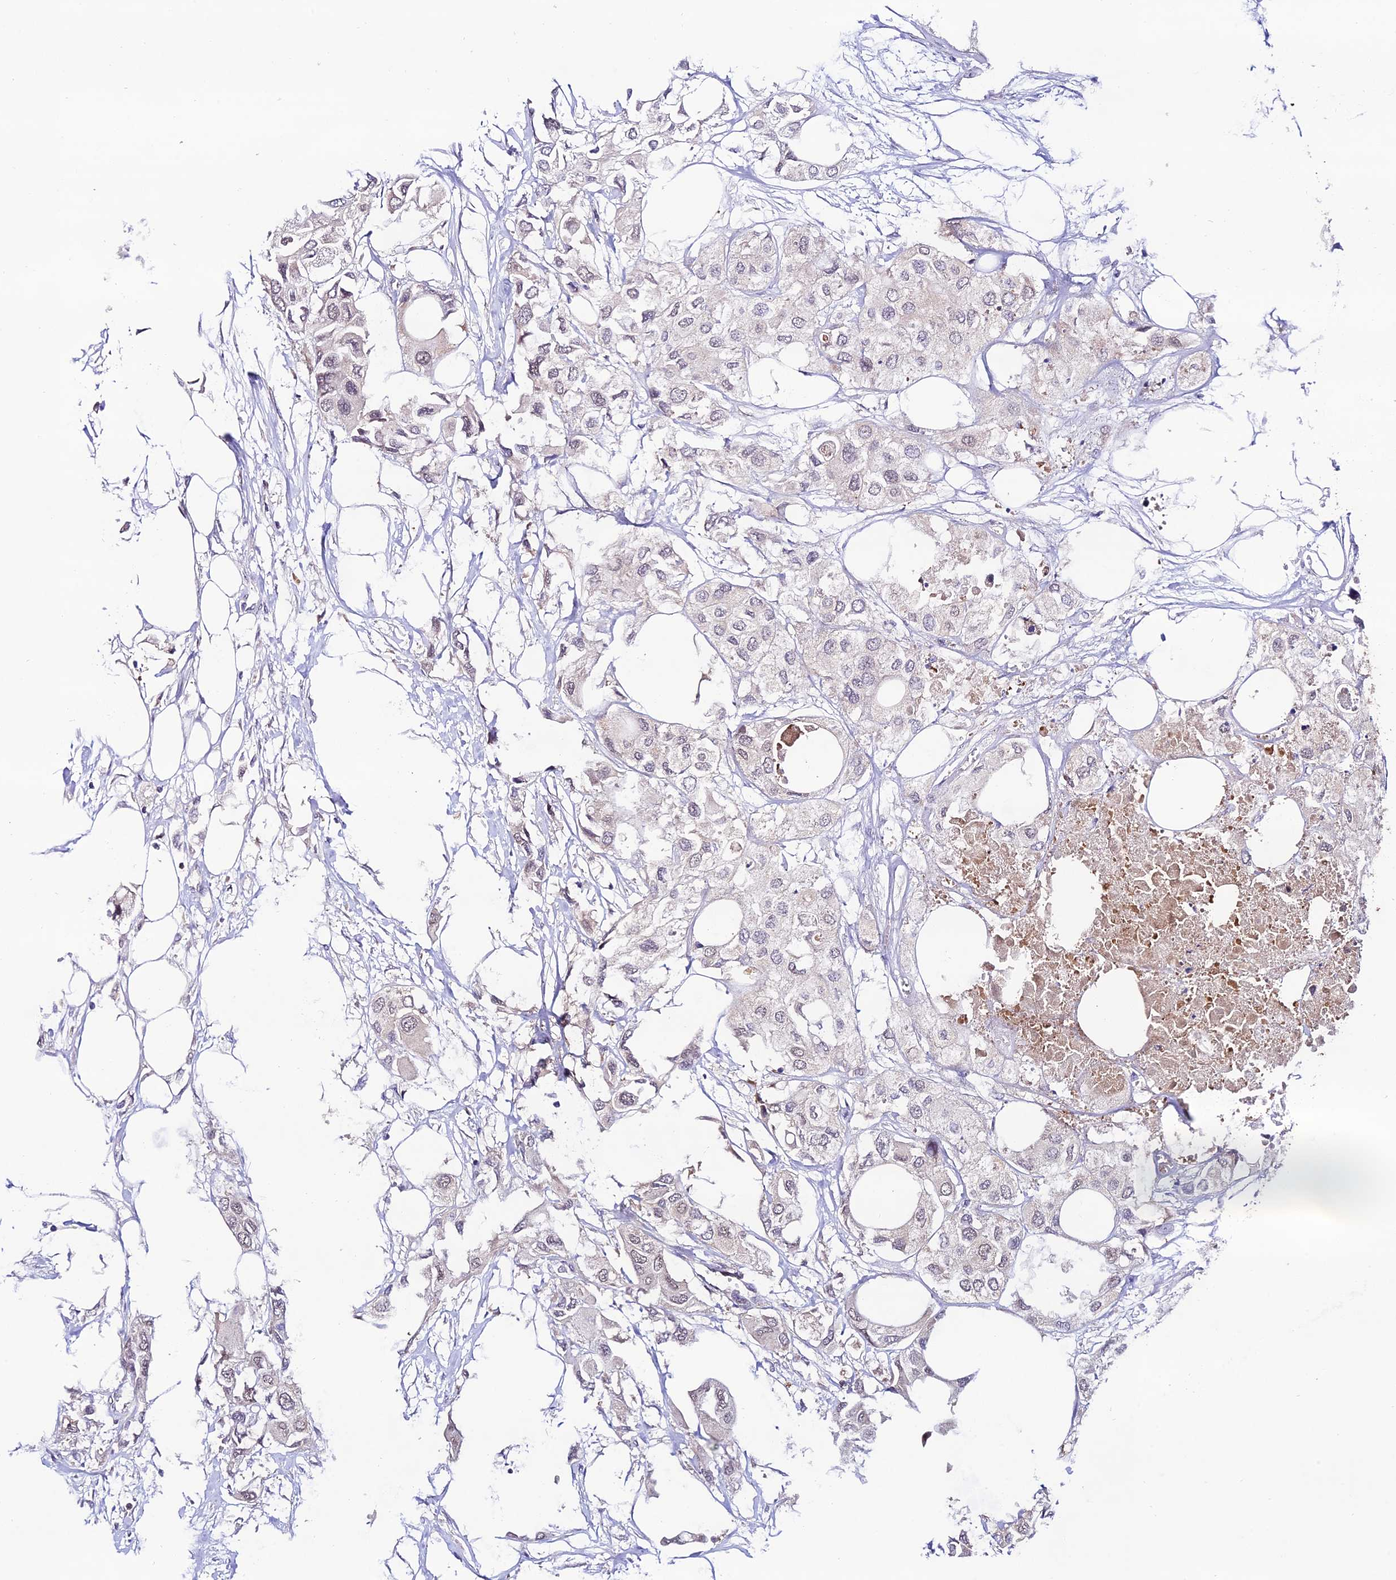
{"staining": {"intensity": "negative", "quantity": "none", "location": "none"}, "tissue": "urothelial cancer", "cell_type": "Tumor cells", "image_type": "cancer", "snomed": [{"axis": "morphology", "description": "Urothelial carcinoma, High grade"}, {"axis": "topography", "description": "Urinary bladder"}], "caption": "The micrograph demonstrates no staining of tumor cells in urothelial carcinoma (high-grade).", "gene": "TRIM40", "patient": {"sex": "male", "age": 64}}